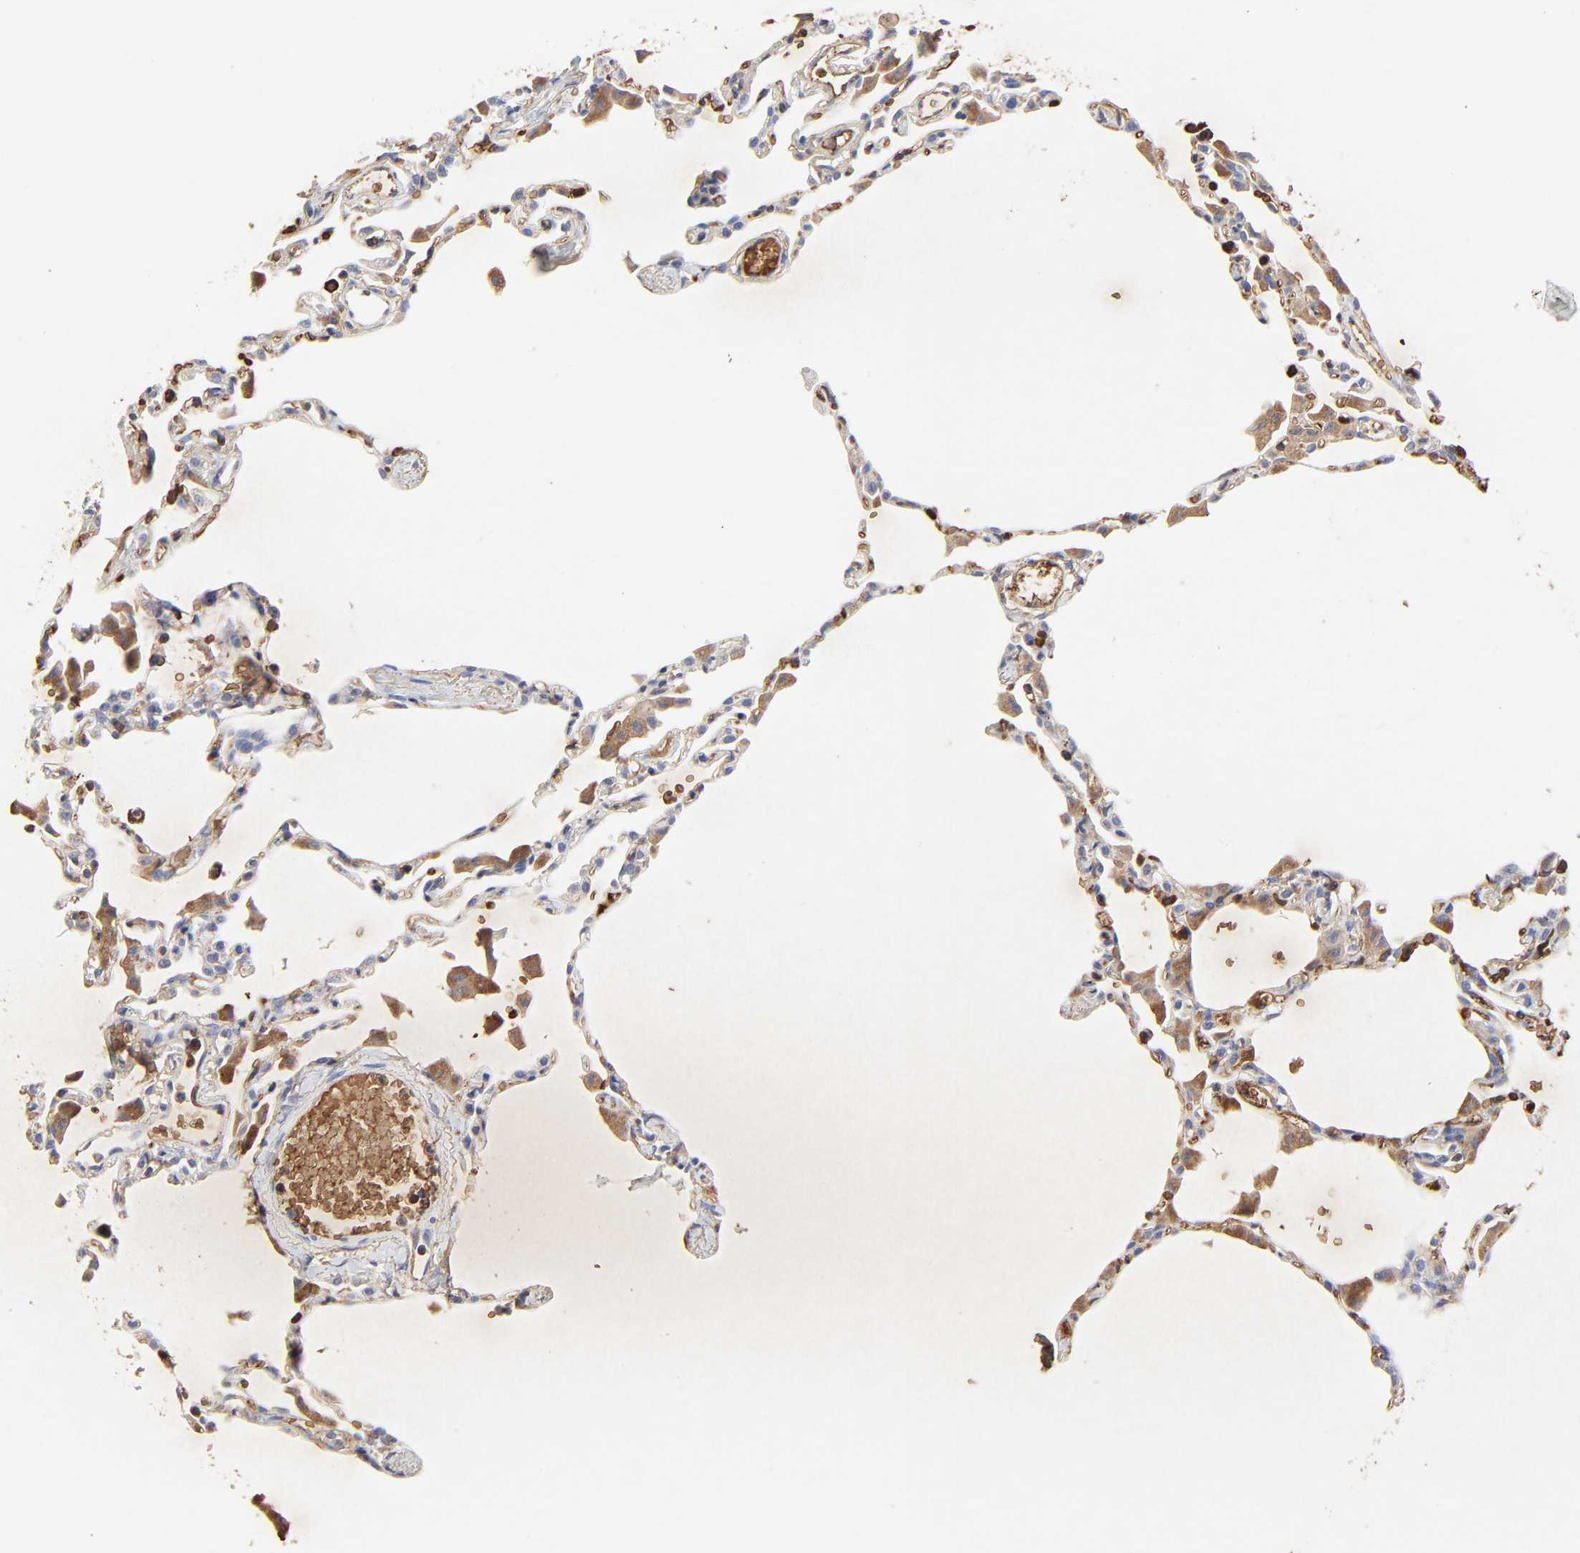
{"staining": {"intensity": "strong", "quantity": ">75%", "location": "cytoplasmic/membranous"}, "tissue": "lung", "cell_type": "Alveolar cells", "image_type": "normal", "snomed": [{"axis": "morphology", "description": "Normal tissue, NOS"}, {"axis": "topography", "description": "Lung"}], "caption": "Alveolar cells reveal high levels of strong cytoplasmic/membranous staining in approximately >75% of cells in benign human lung. (Brightfield microscopy of DAB IHC at high magnification).", "gene": "PAG1", "patient": {"sex": "female", "age": 49}}